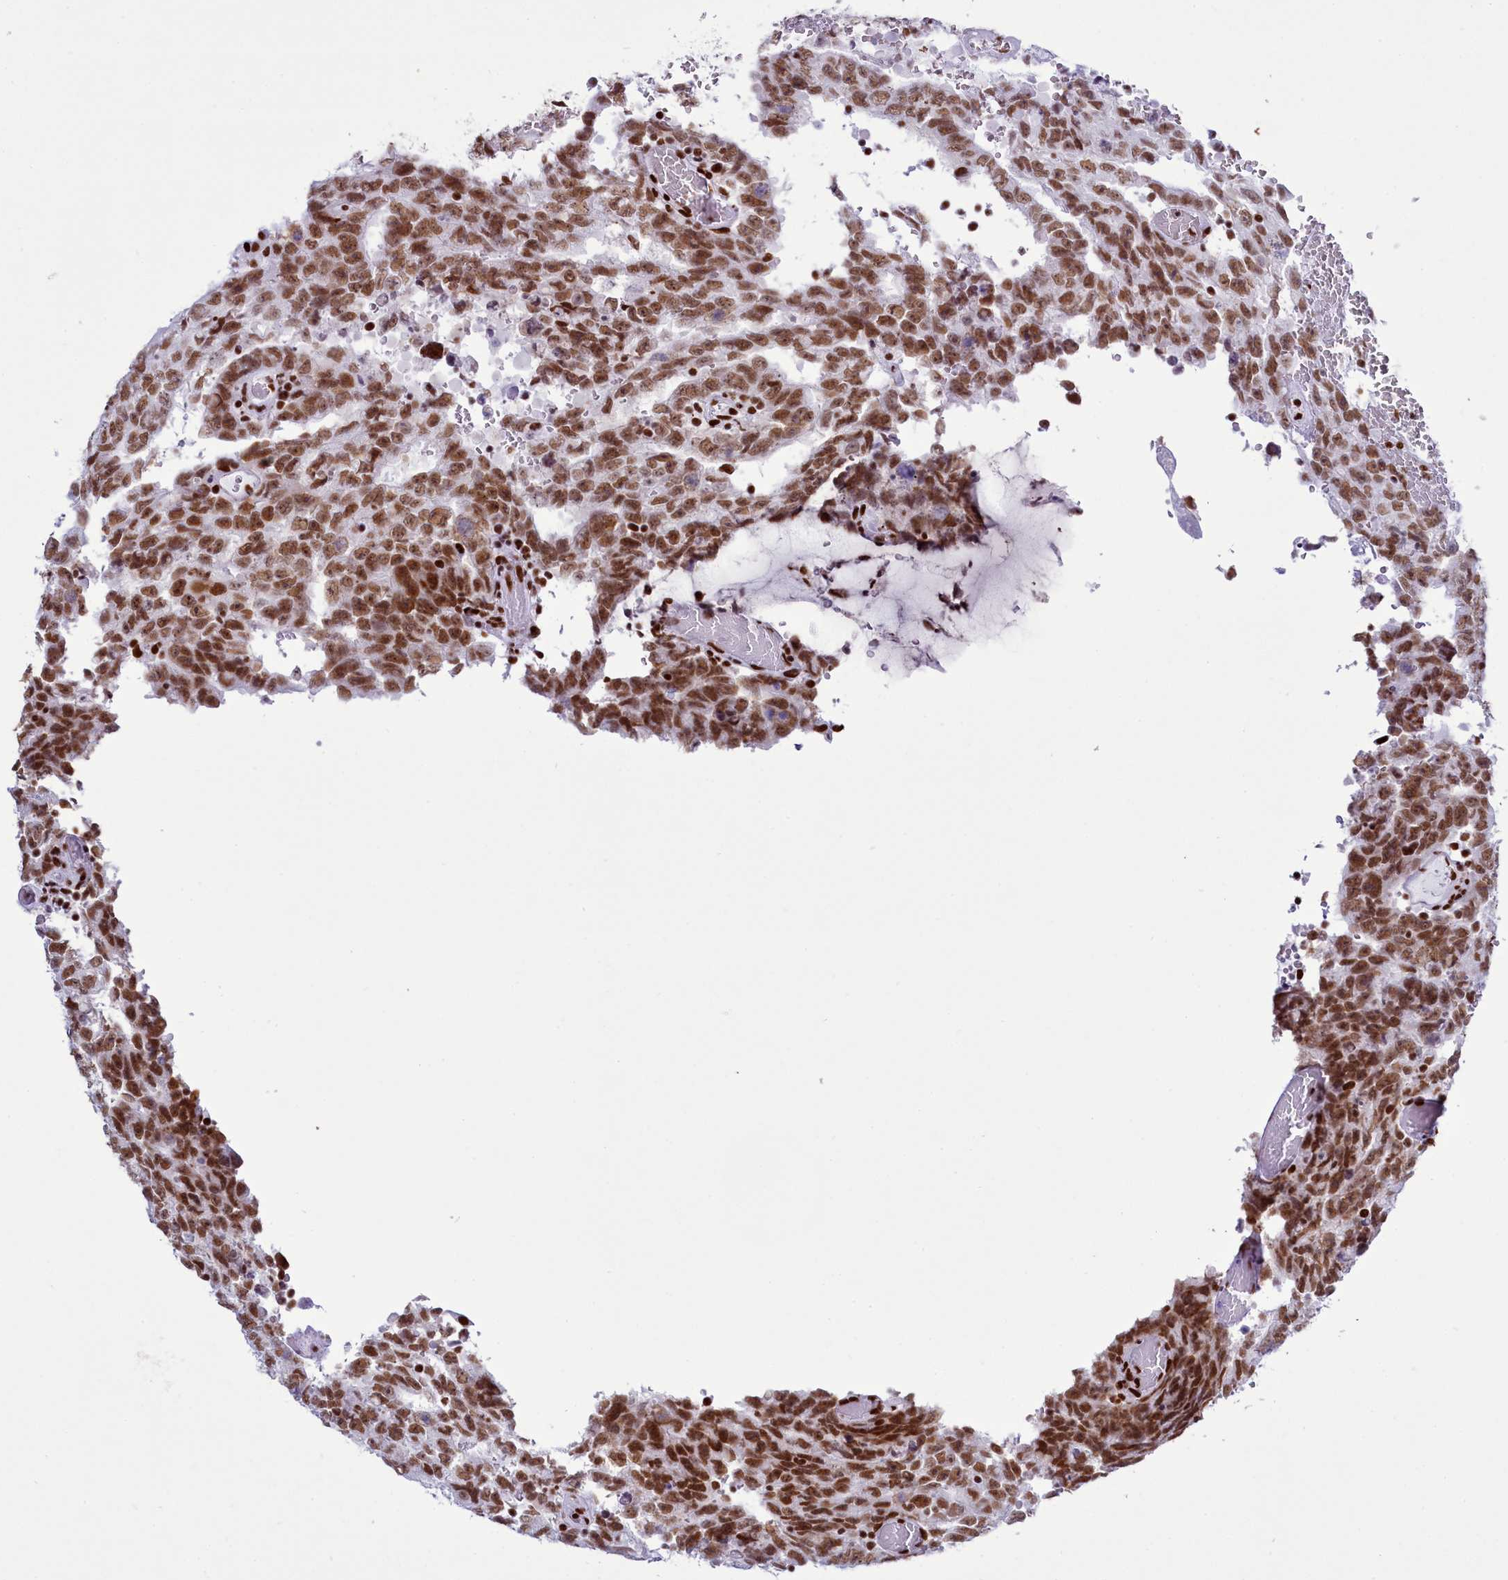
{"staining": {"intensity": "moderate", "quantity": ">75%", "location": "nuclear"}, "tissue": "testis cancer", "cell_type": "Tumor cells", "image_type": "cancer", "snomed": [{"axis": "morphology", "description": "Carcinoma, Embryonal, NOS"}, {"axis": "topography", "description": "Testis"}], "caption": "Immunohistochemistry staining of testis cancer, which shows medium levels of moderate nuclear positivity in about >75% of tumor cells indicating moderate nuclear protein expression. The staining was performed using DAB (brown) for protein detection and nuclei were counterstained in hematoxylin (blue).", "gene": "RALY", "patient": {"sex": "male", "age": 26}}